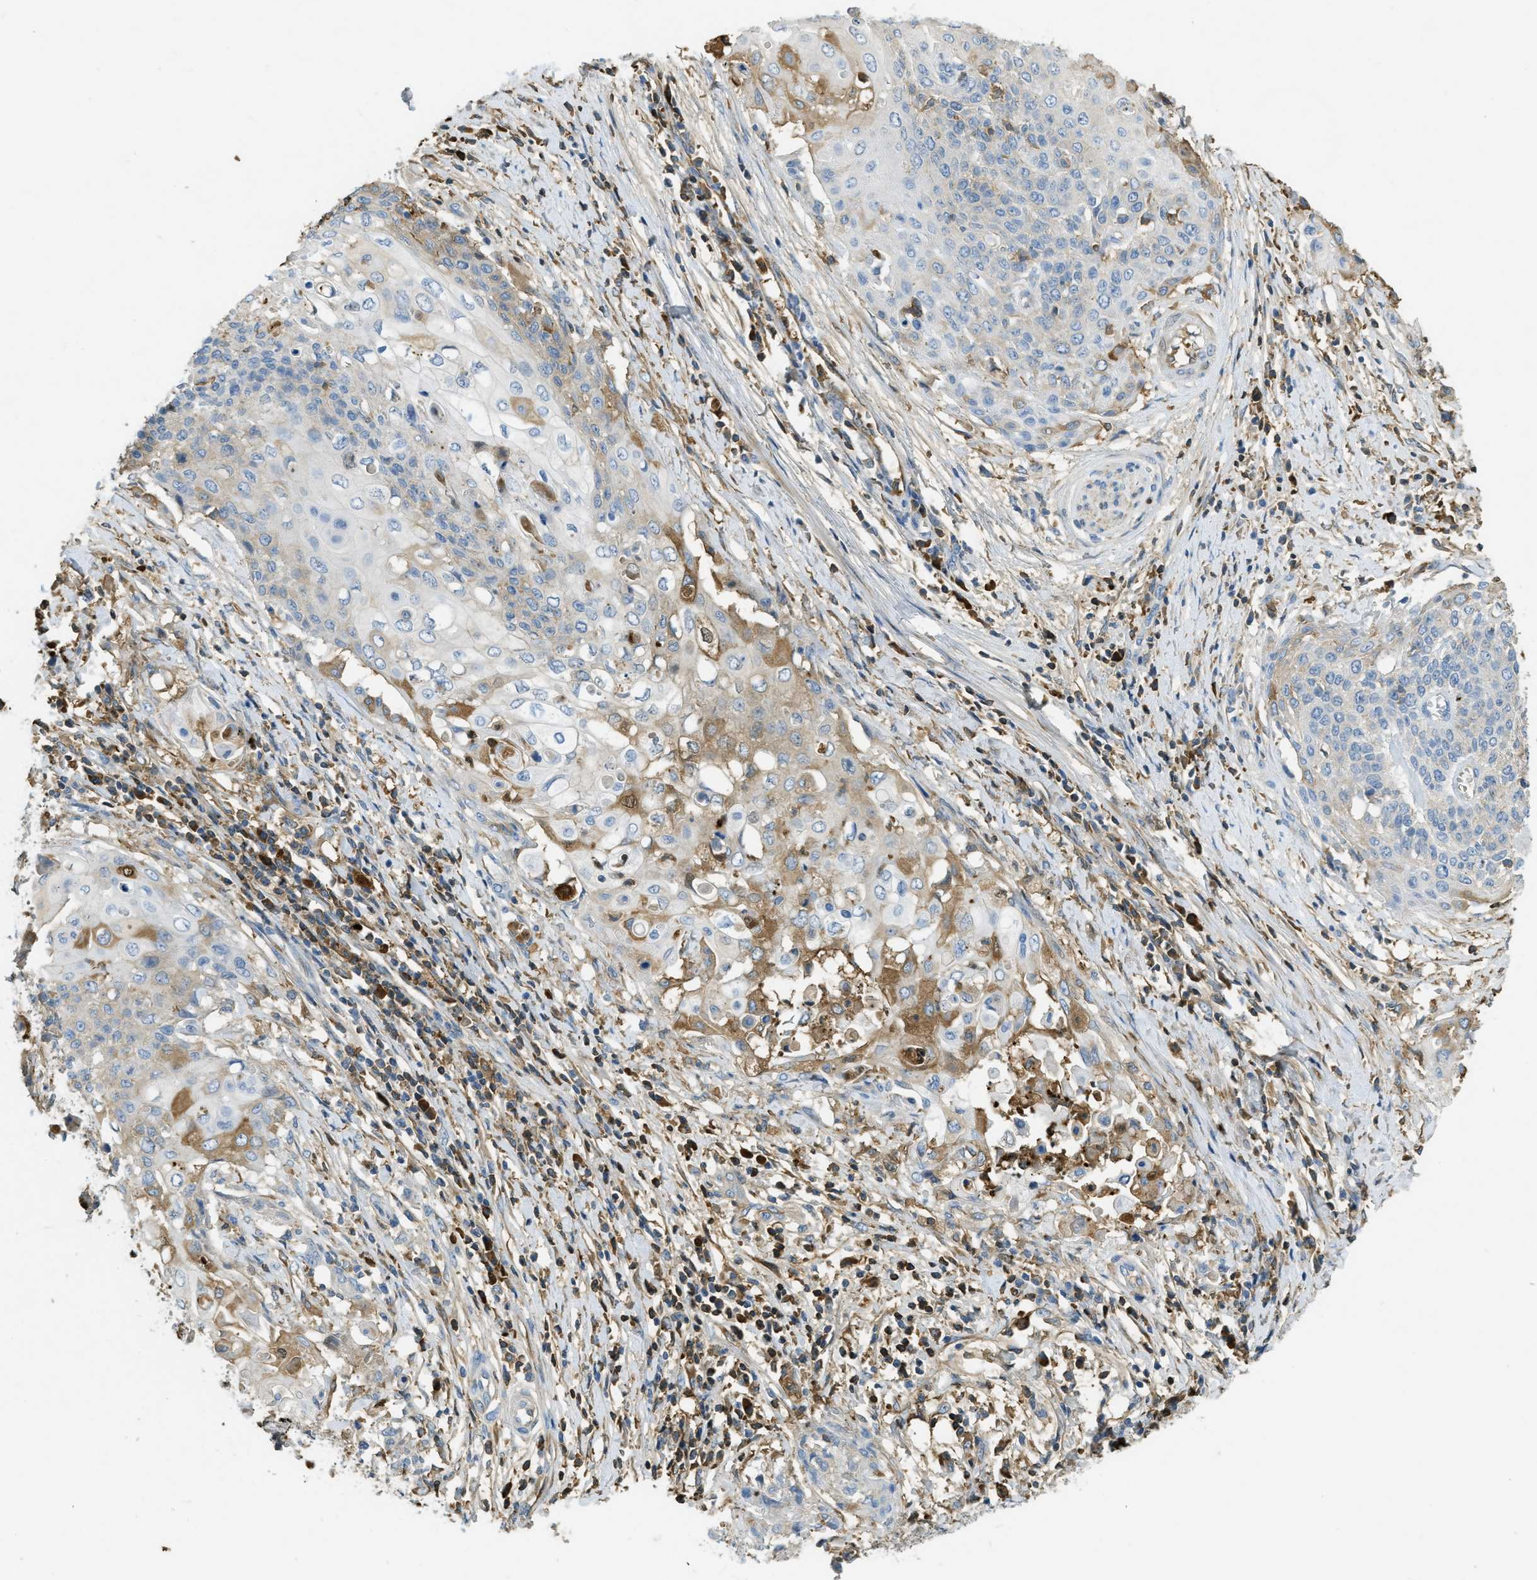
{"staining": {"intensity": "moderate", "quantity": "<25%", "location": "cytoplasmic/membranous"}, "tissue": "cervical cancer", "cell_type": "Tumor cells", "image_type": "cancer", "snomed": [{"axis": "morphology", "description": "Squamous cell carcinoma, NOS"}, {"axis": "topography", "description": "Cervix"}], "caption": "Squamous cell carcinoma (cervical) tissue displays moderate cytoplasmic/membranous staining in about <25% of tumor cells, visualized by immunohistochemistry. Immunohistochemistry (ihc) stains the protein in brown and the nuclei are stained blue.", "gene": "PRTN3", "patient": {"sex": "female", "age": 39}}